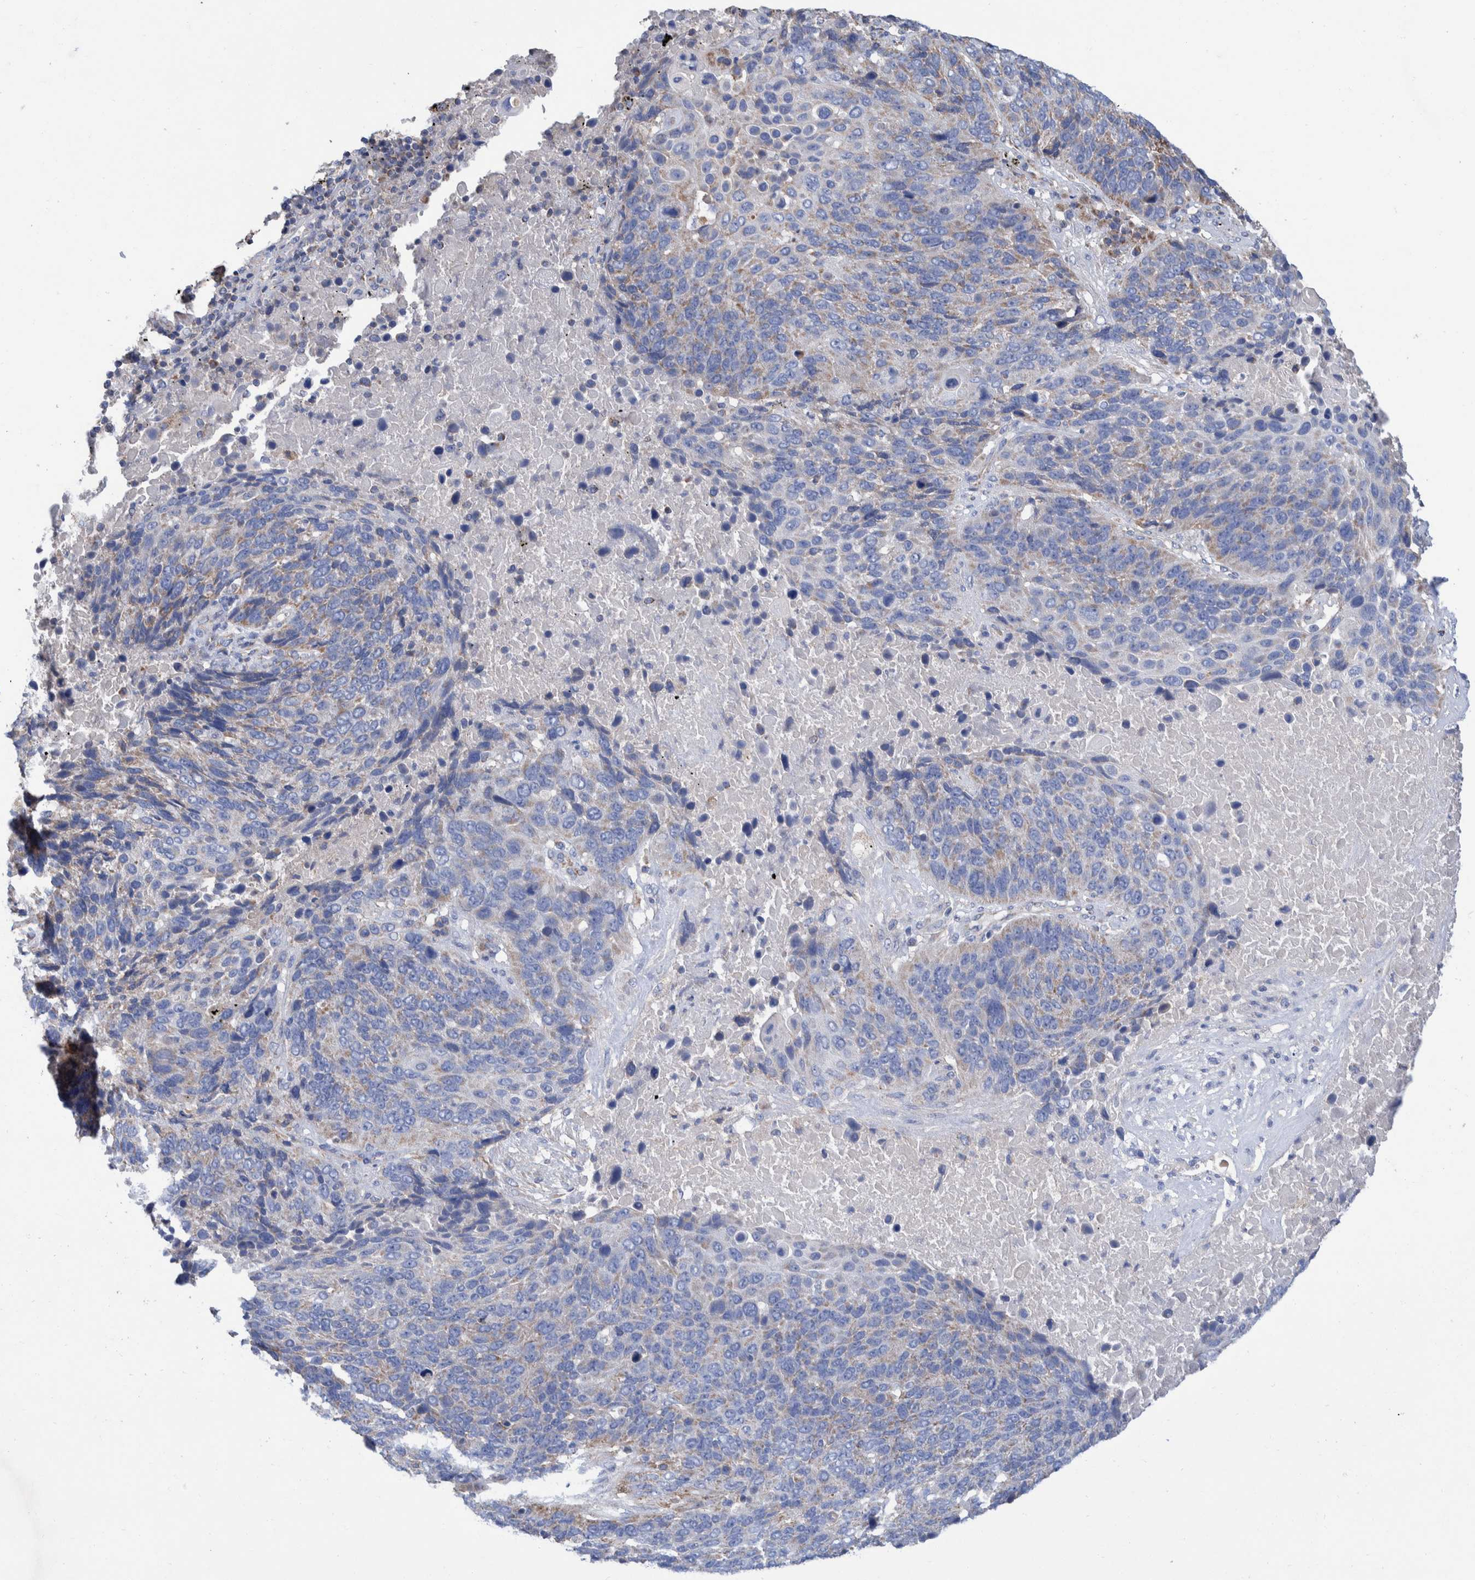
{"staining": {"intensity": "weak", "quantity": "25%-75%", "location": "cytoplasmic/membranous"}, "tissue": "lung cancer", "cell_type": "Tumor cells", "image_type": "cancer", "snomed": [{"axis": "morphology", "description": "Squamous cell carcinoma, NOS"}, {"axis": "topography", "description": "Lung"}], "caption": "Protein expression analysis of human lung cancer (squamous cell carcinoma) reveals weak cytoplasmic/membranous staining in approximately 25%-75% of tumor cells. Using DAB (3,3'-diaminobenzidine) (brown) and hematoxylin (blue) stains, captured at high magnification using brightfield microscopy.", "gene": "DECR1", "patient": {"sex": "male", "age": 66}}